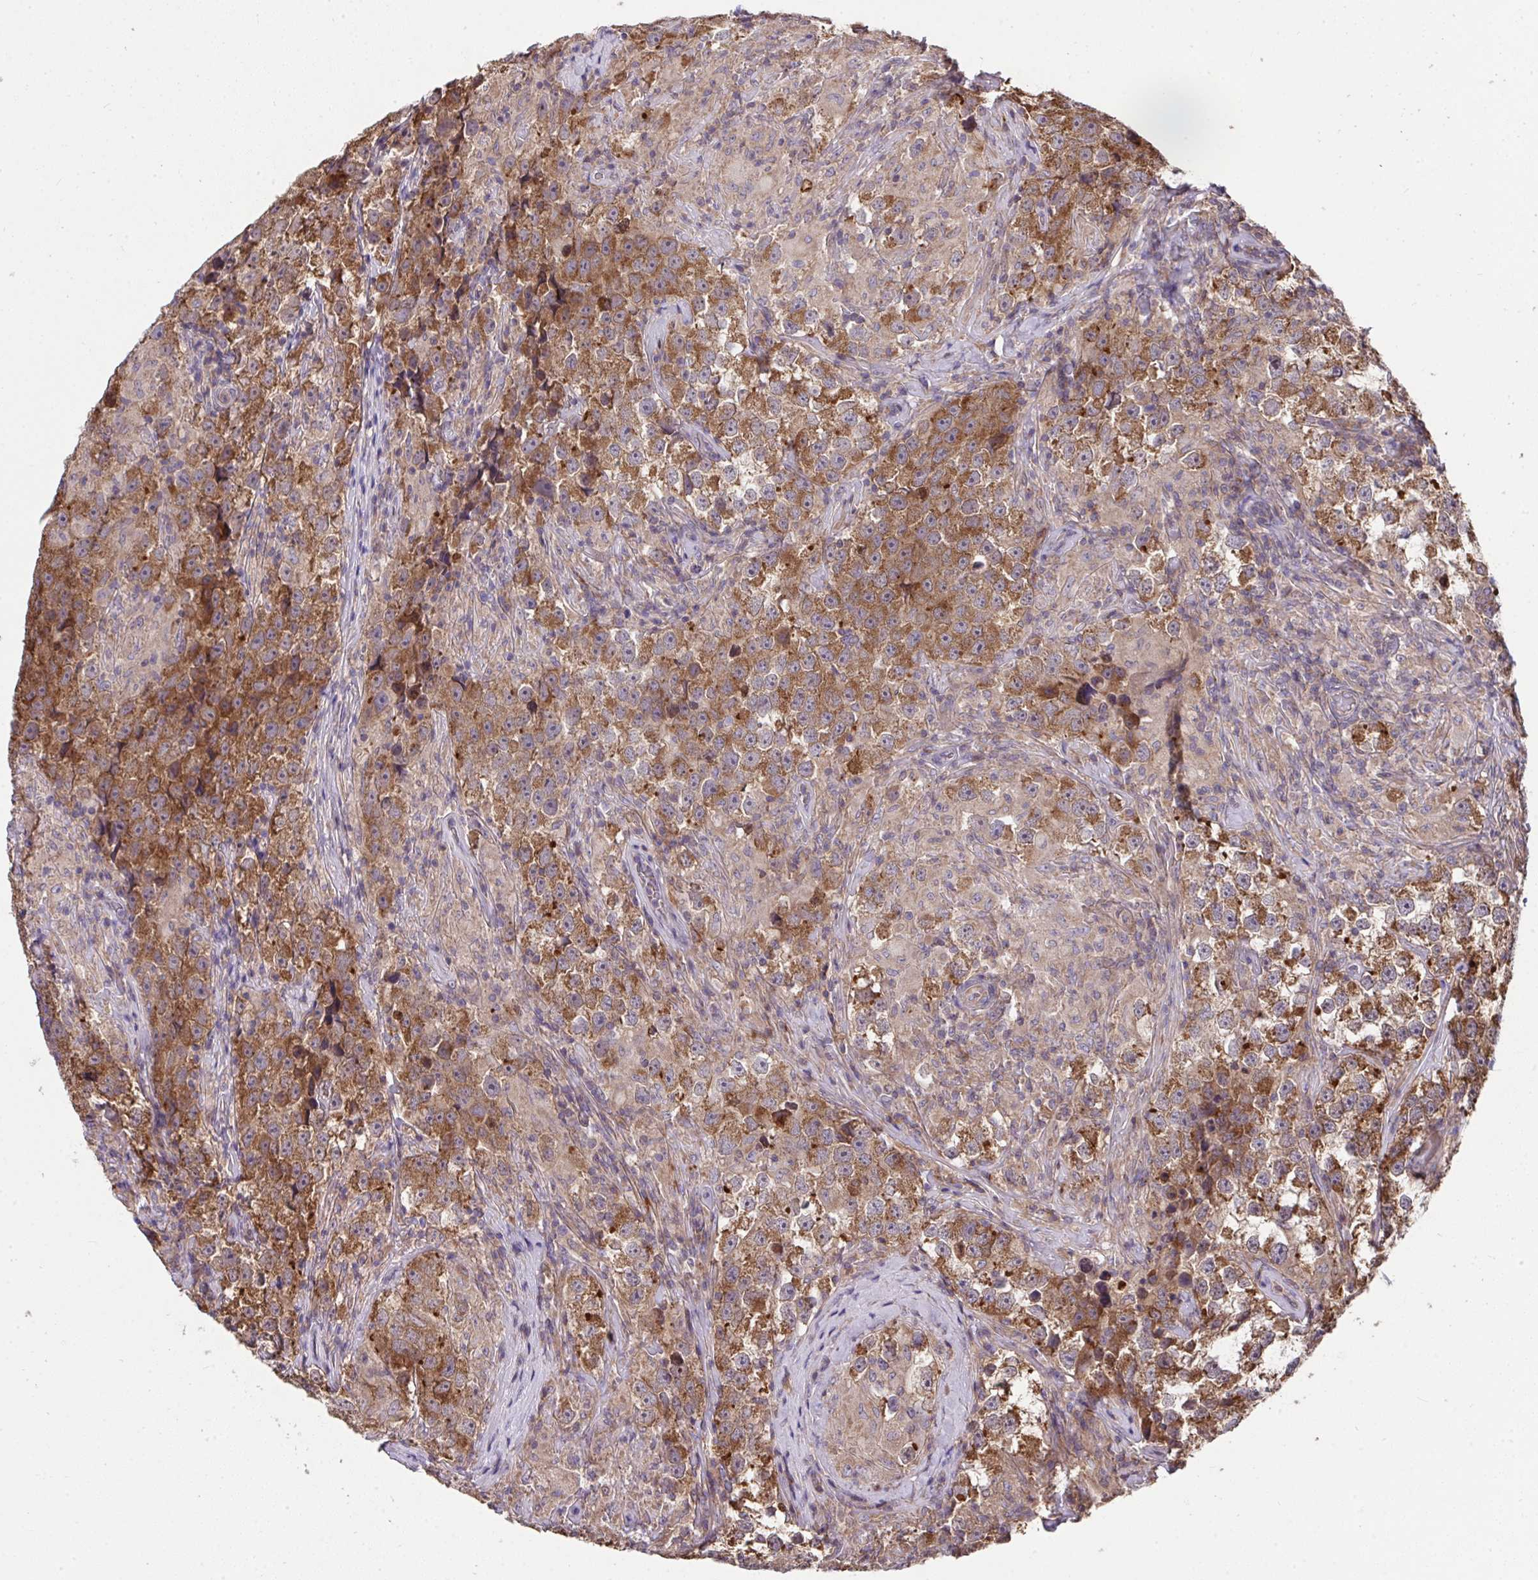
{"staining": {"intensity": "moderate", "quantity": ">75%", "location": "cytoplasmic/membranous"}, "tissue": "testis cancer", "cell_type": "Tumor cells", "image_type": "cancer", "snomed": [{"axis": "morphology", "description": "Seminoma, NOS"}, {"axis": "topography", "description": "Testis"}], "caption": "This histopathology image exhibits immunohistochemistry (IHC) staining of human testis cancer (seminoma), with medium moderate cytoplasmic/membranous expression in about >75% of tumor cells.", "gene": "PPM1H", "patient": {"sex": "male", "age": 46}}